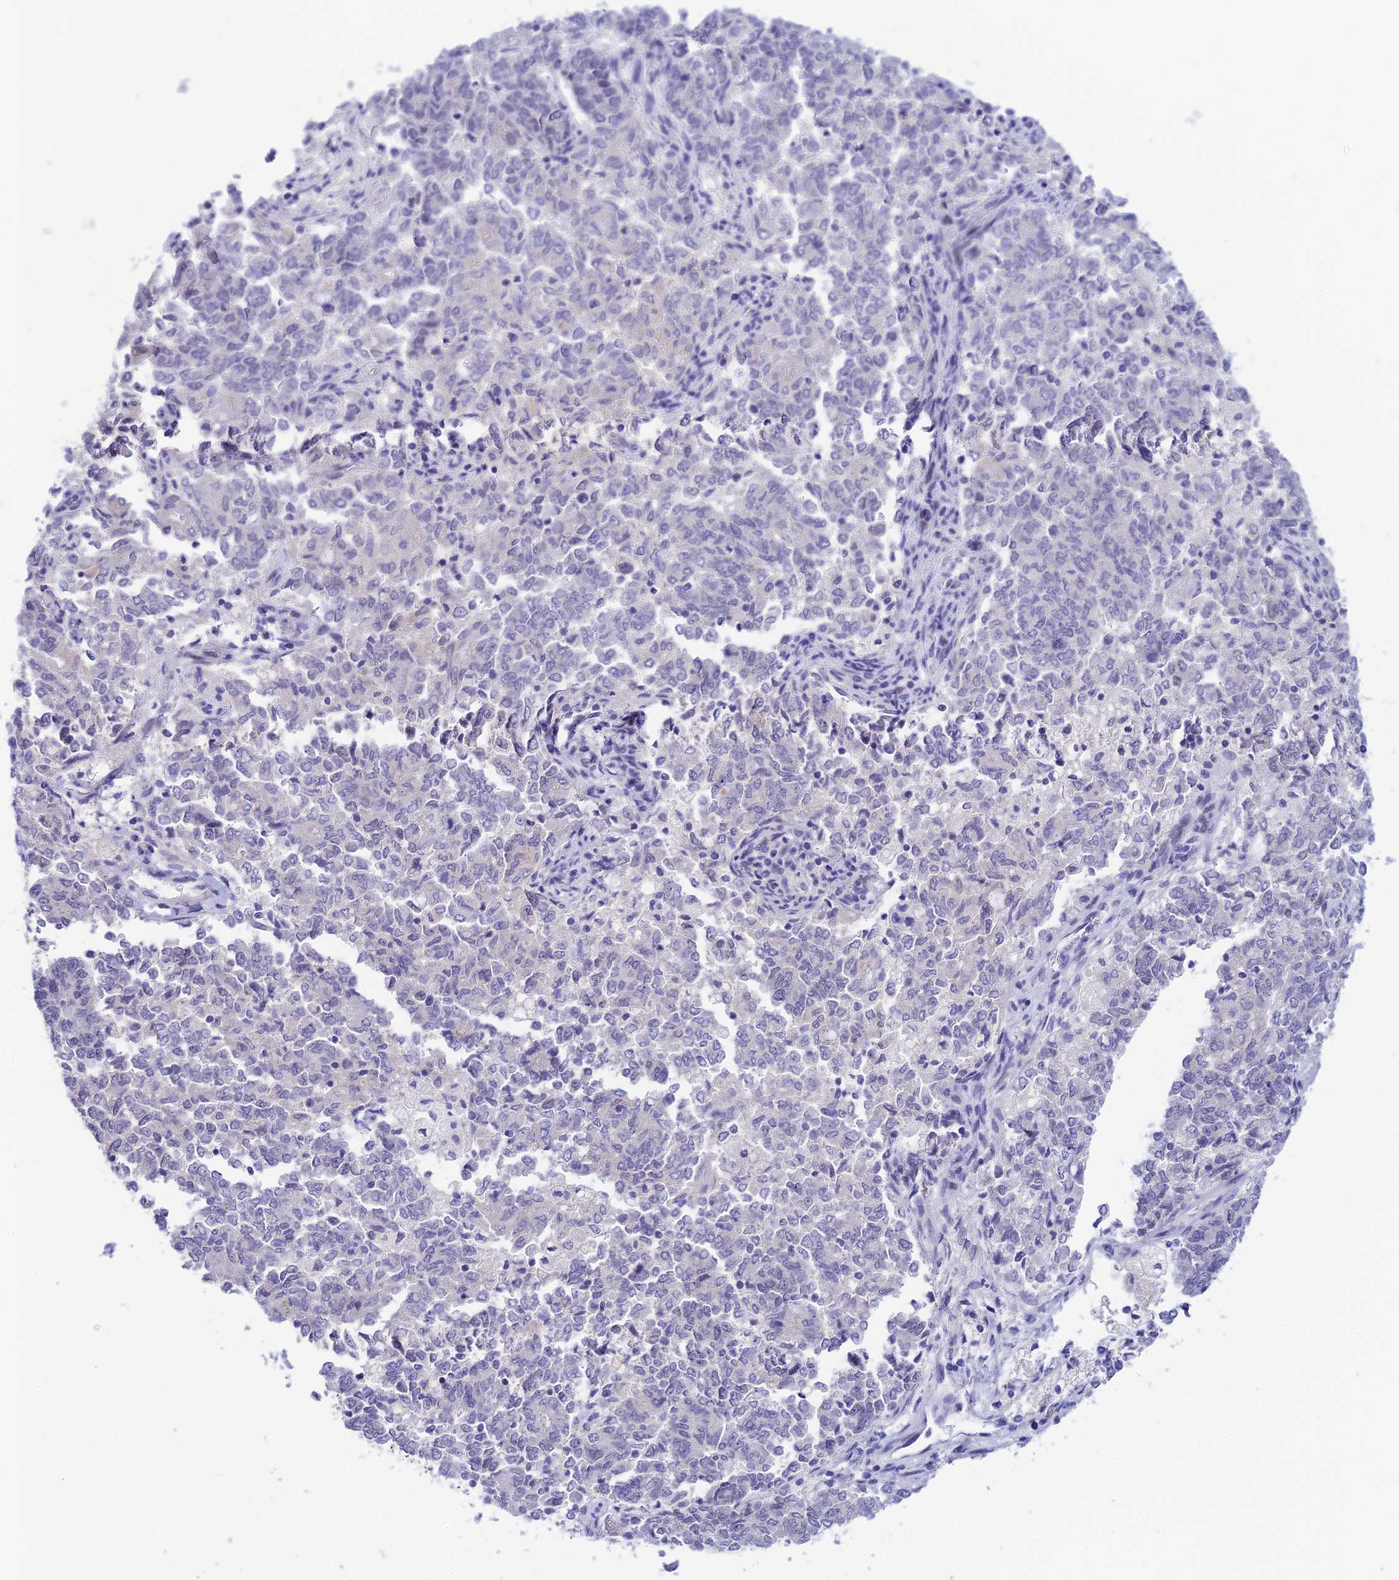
{"staining": {"intensity": "negative", "quantity": "none", "location": "none"}, "tissue": "endometrial cancer", "cell_type": "Tumor cells", "image_type": "cancer", "snomed": [{"axis": "morphology", "description": "Adenocarcinoma, NOS"}, {"axis": "topography", "description": "Endometrium"}], "caption": "Immunohistochemistry photomicrograph of endometrial cancer (adenocarcinoma) stained for a protein (brown), which demonstrates no expression in tumor cells. (DAB immunohistochemistry (IHC), high magnification).", "gene": "RASGEF1B", "patient": {"sex": "female", "age": 80}}